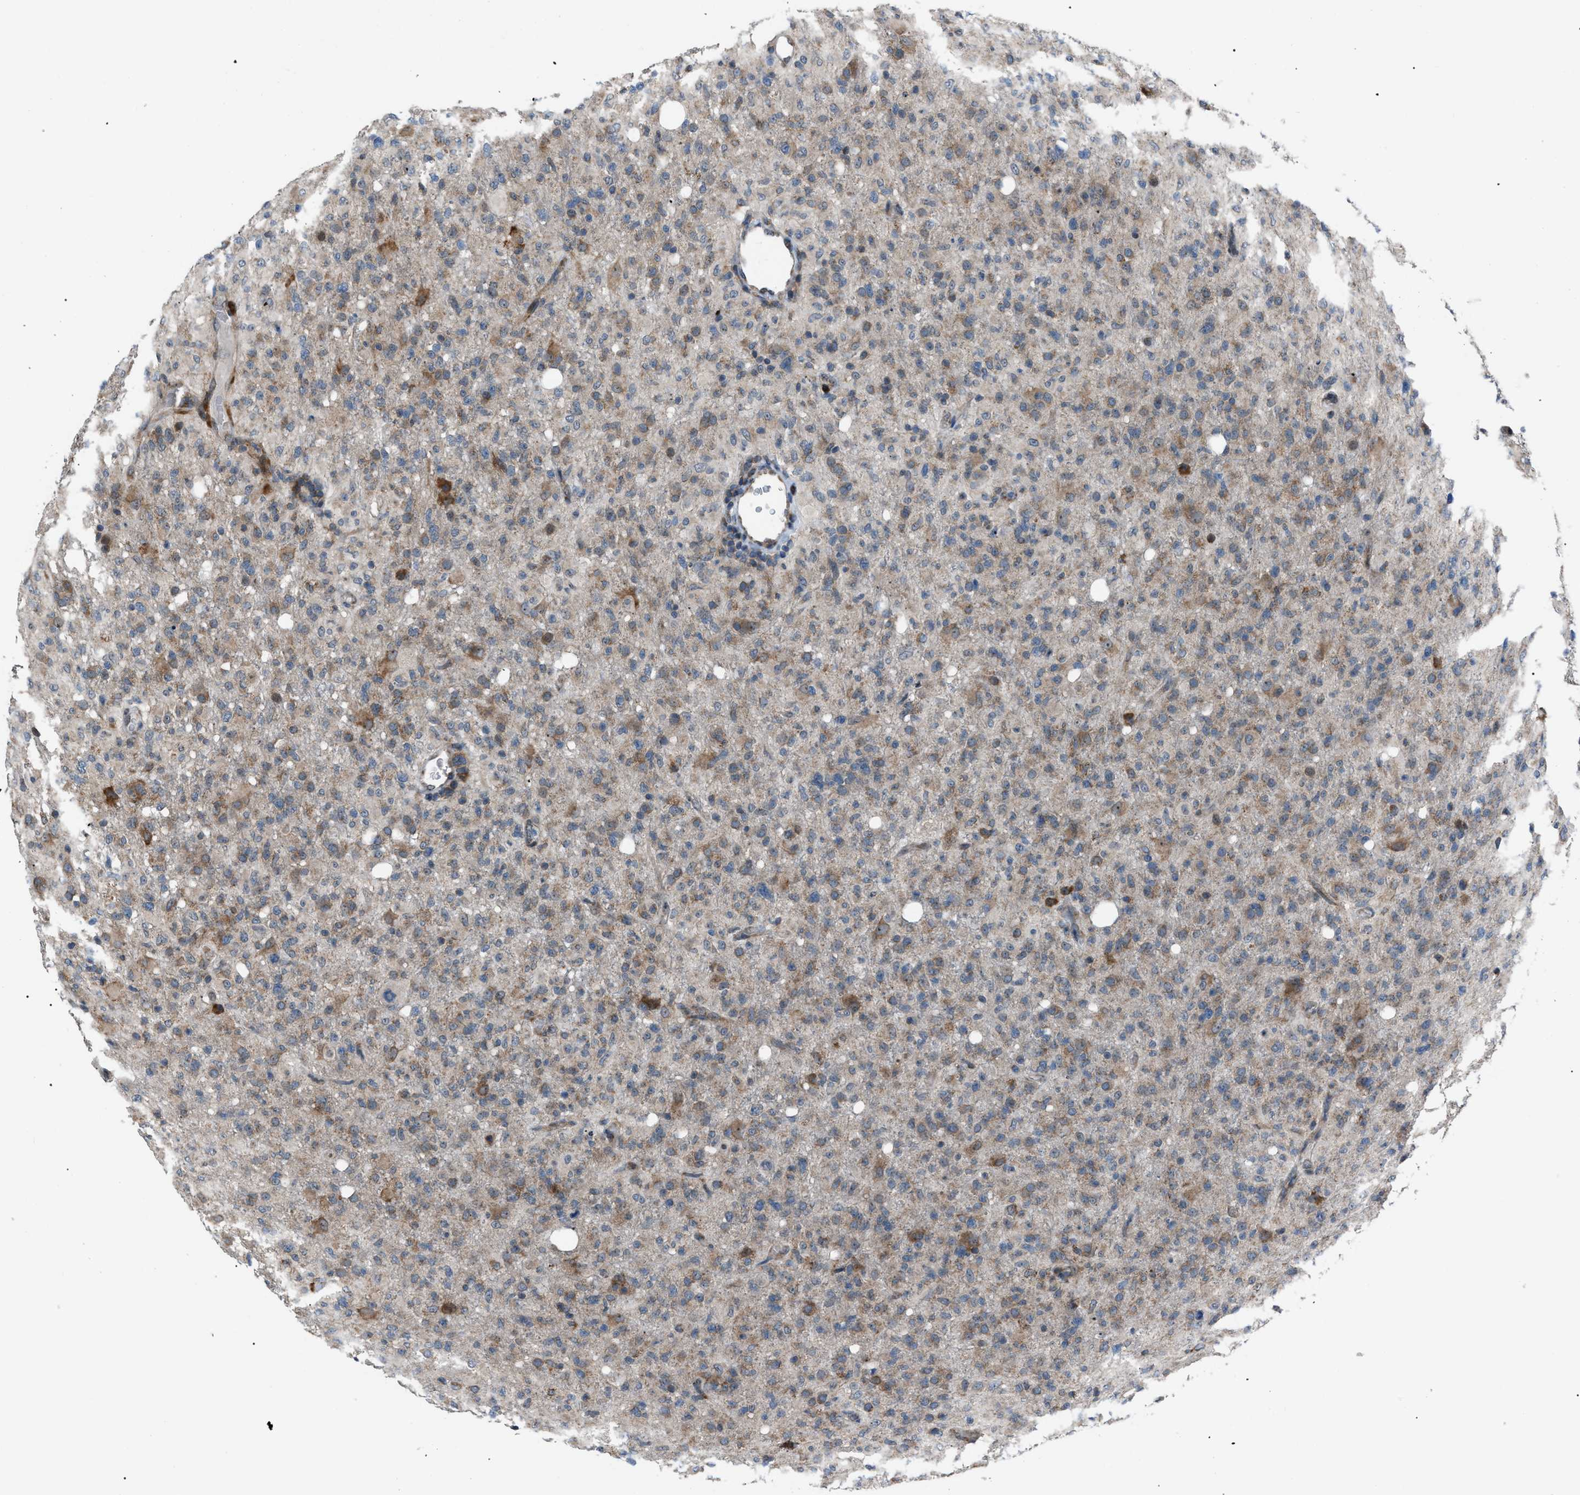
{"staining": {"intensity": "moderate", "quantity": "25%-75%", "location": "cytoplasmic/membranous"}, "tissue": "glioma", "cell_type": "Tumor cells", "image_type": "cancer", "snomed": [{"axis": "morphology", "description": "Glioma, malignant, High grade"}, {"axis": "topography", "description": "Brain"}], "caption": "A brown stain shows moderate cytoplasmic/membranous positivity of a protein in malignant high-grade glioma tumor cells.", "gene": "AGO2", "patient": {"sex": "female", "age": 57}}